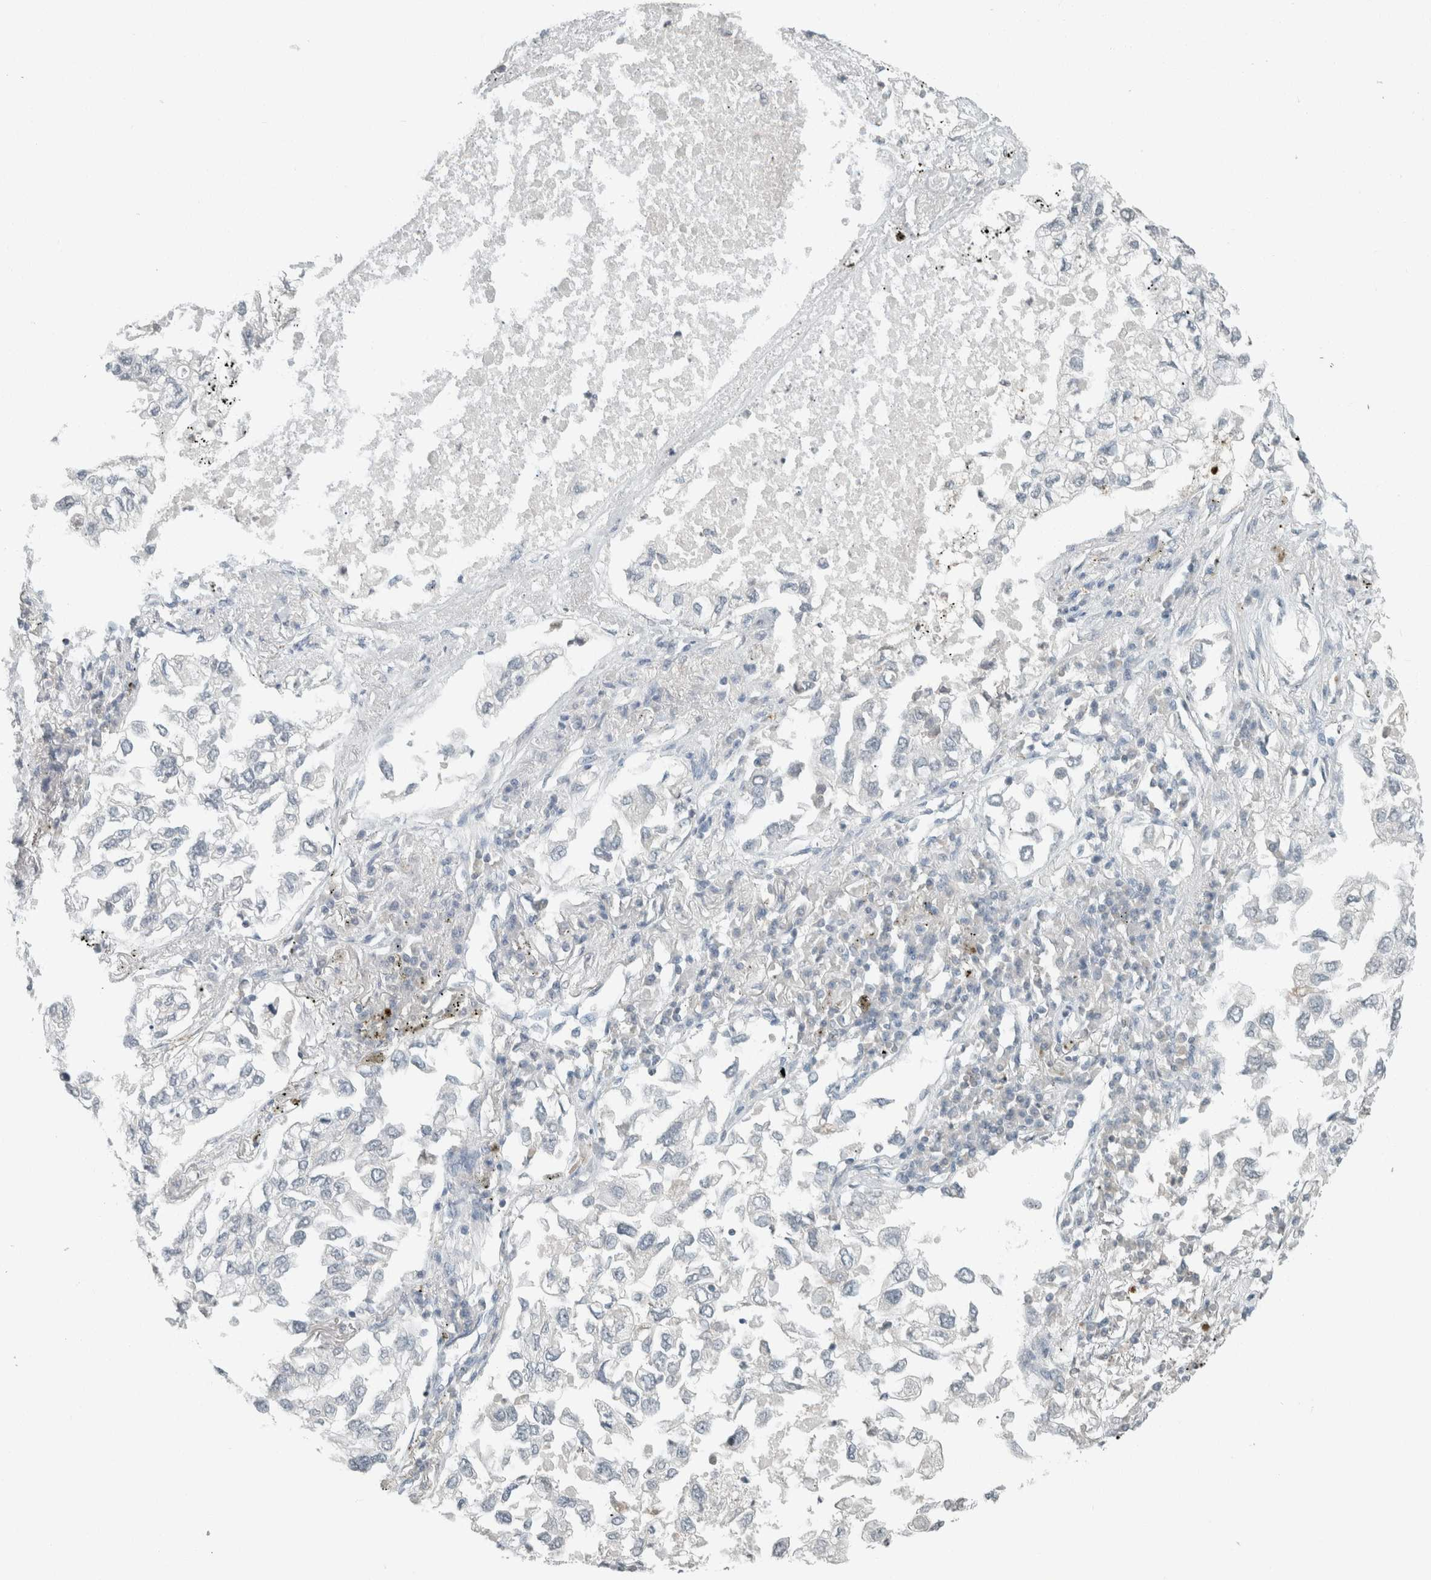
{"staining": {"intensity": "negative", "quantity": "none", "location": "none"}, "tissue": "lung cancer", "cell_type": "Tumor cells", "image_type": "cancer", "snomed": [{"axis": "morphology", "description": "Inflammation, NOS"}, {"axis": "morphology", "description": "Adenocarcinoma, NOS"}, {"axis": "topography", "description": "Lung"}], "caption": "High power microscopy micrograph of an immunohistochemistry (IHC) histopathology image of adenocarcinoma (lung), revealing no significant staining in tumor cells.", "gene": "TRIT1", "patient": {"sex": "male", "age": 63}}